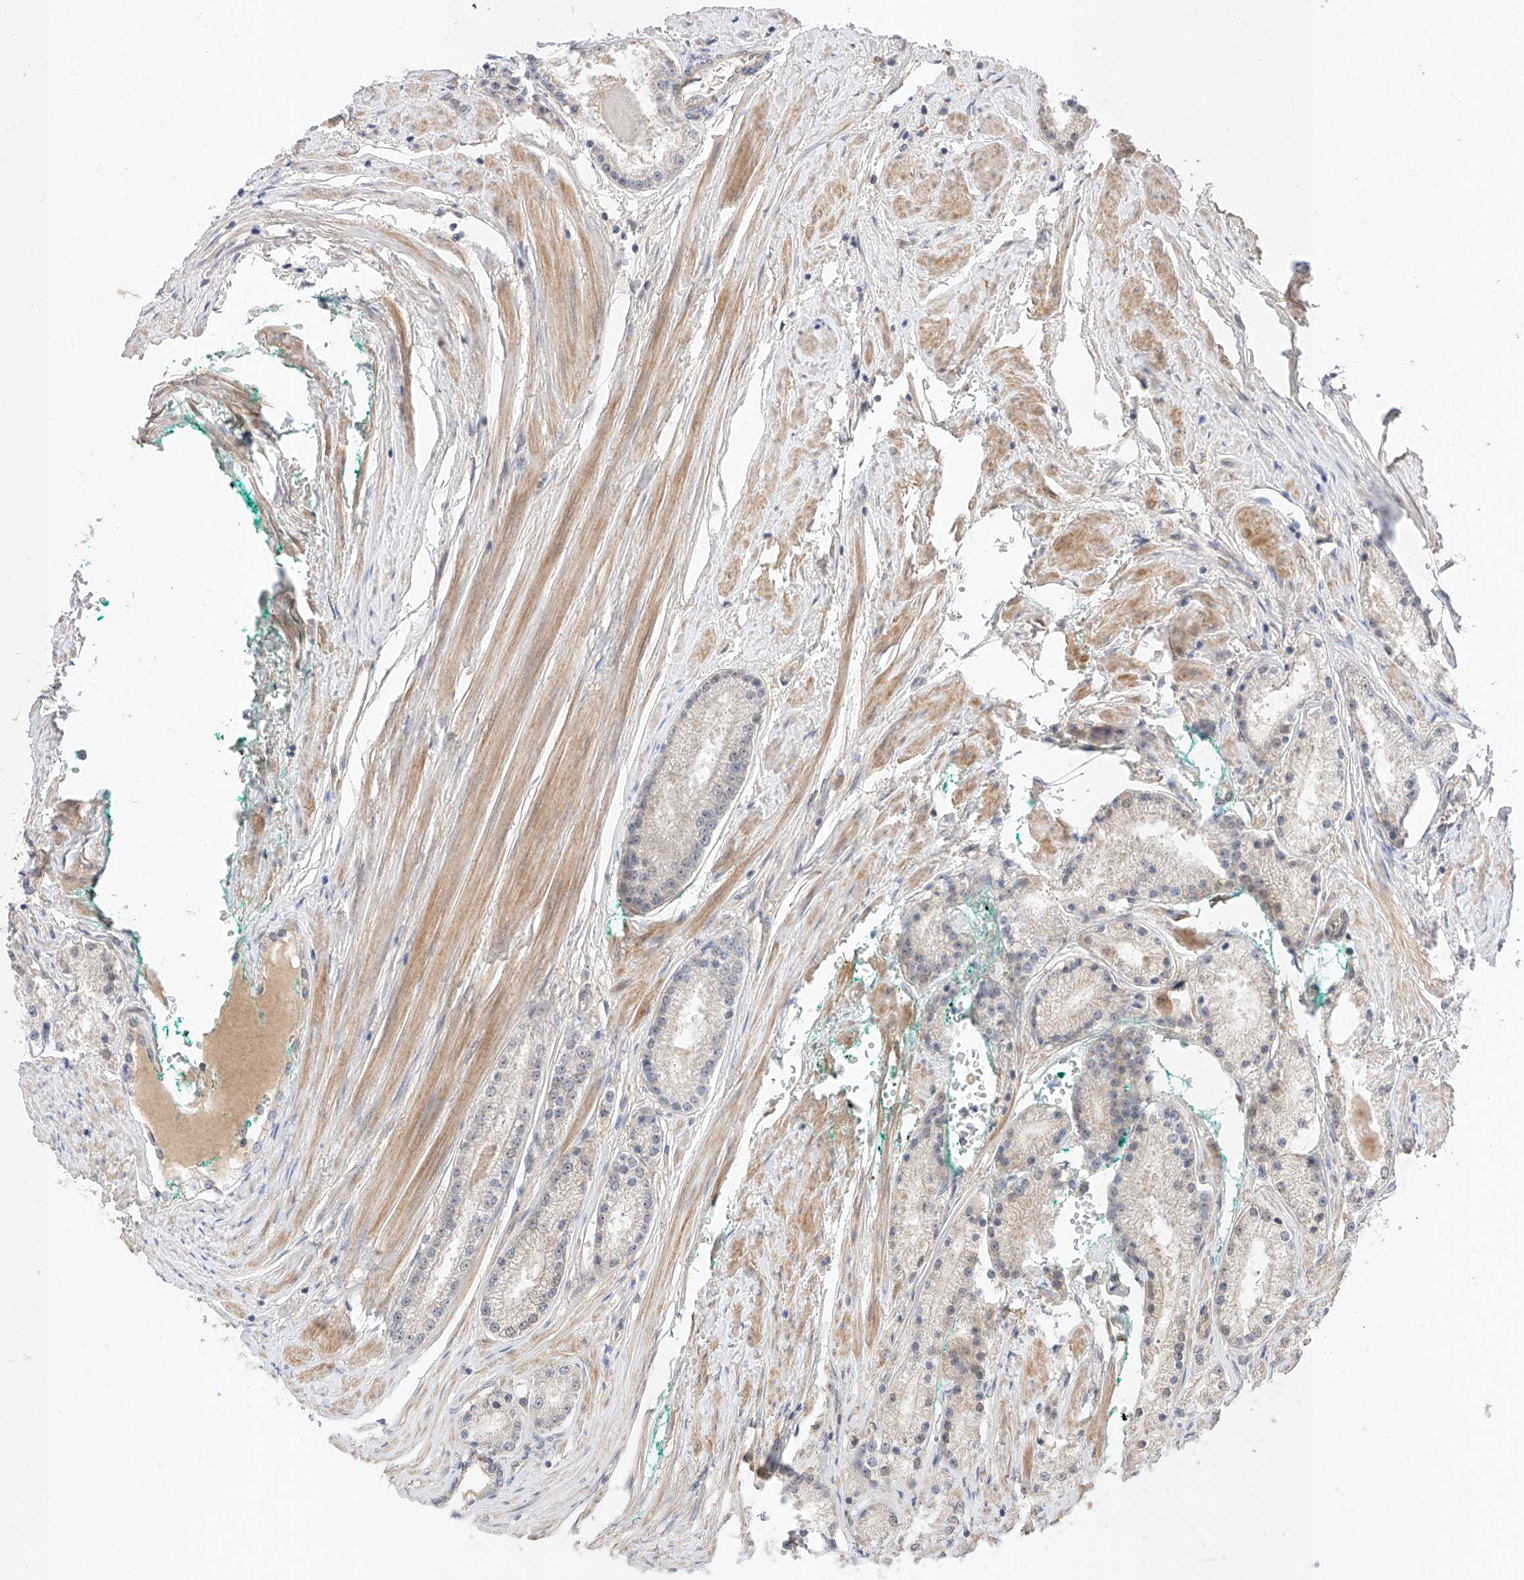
{"staining": {"intensity": "negative", "quantity": "none", "location": "none"}, "tissue": "prostate cancer", "cell_type": "Tumor cells", "image_type": "cancer", "snomed": [{"axis": "morphology", "description": "Adenocarcinoma, Low grade"}, {"axis": "topography", "description": "Prostate"}], "caption": "High power microscopy micrograph of an IHC histopathology image of prostate cancer, revealing no significant expression in tumor cells.", "gene": "ZNF124", "patient": {"sex": "male", "age": 63}}